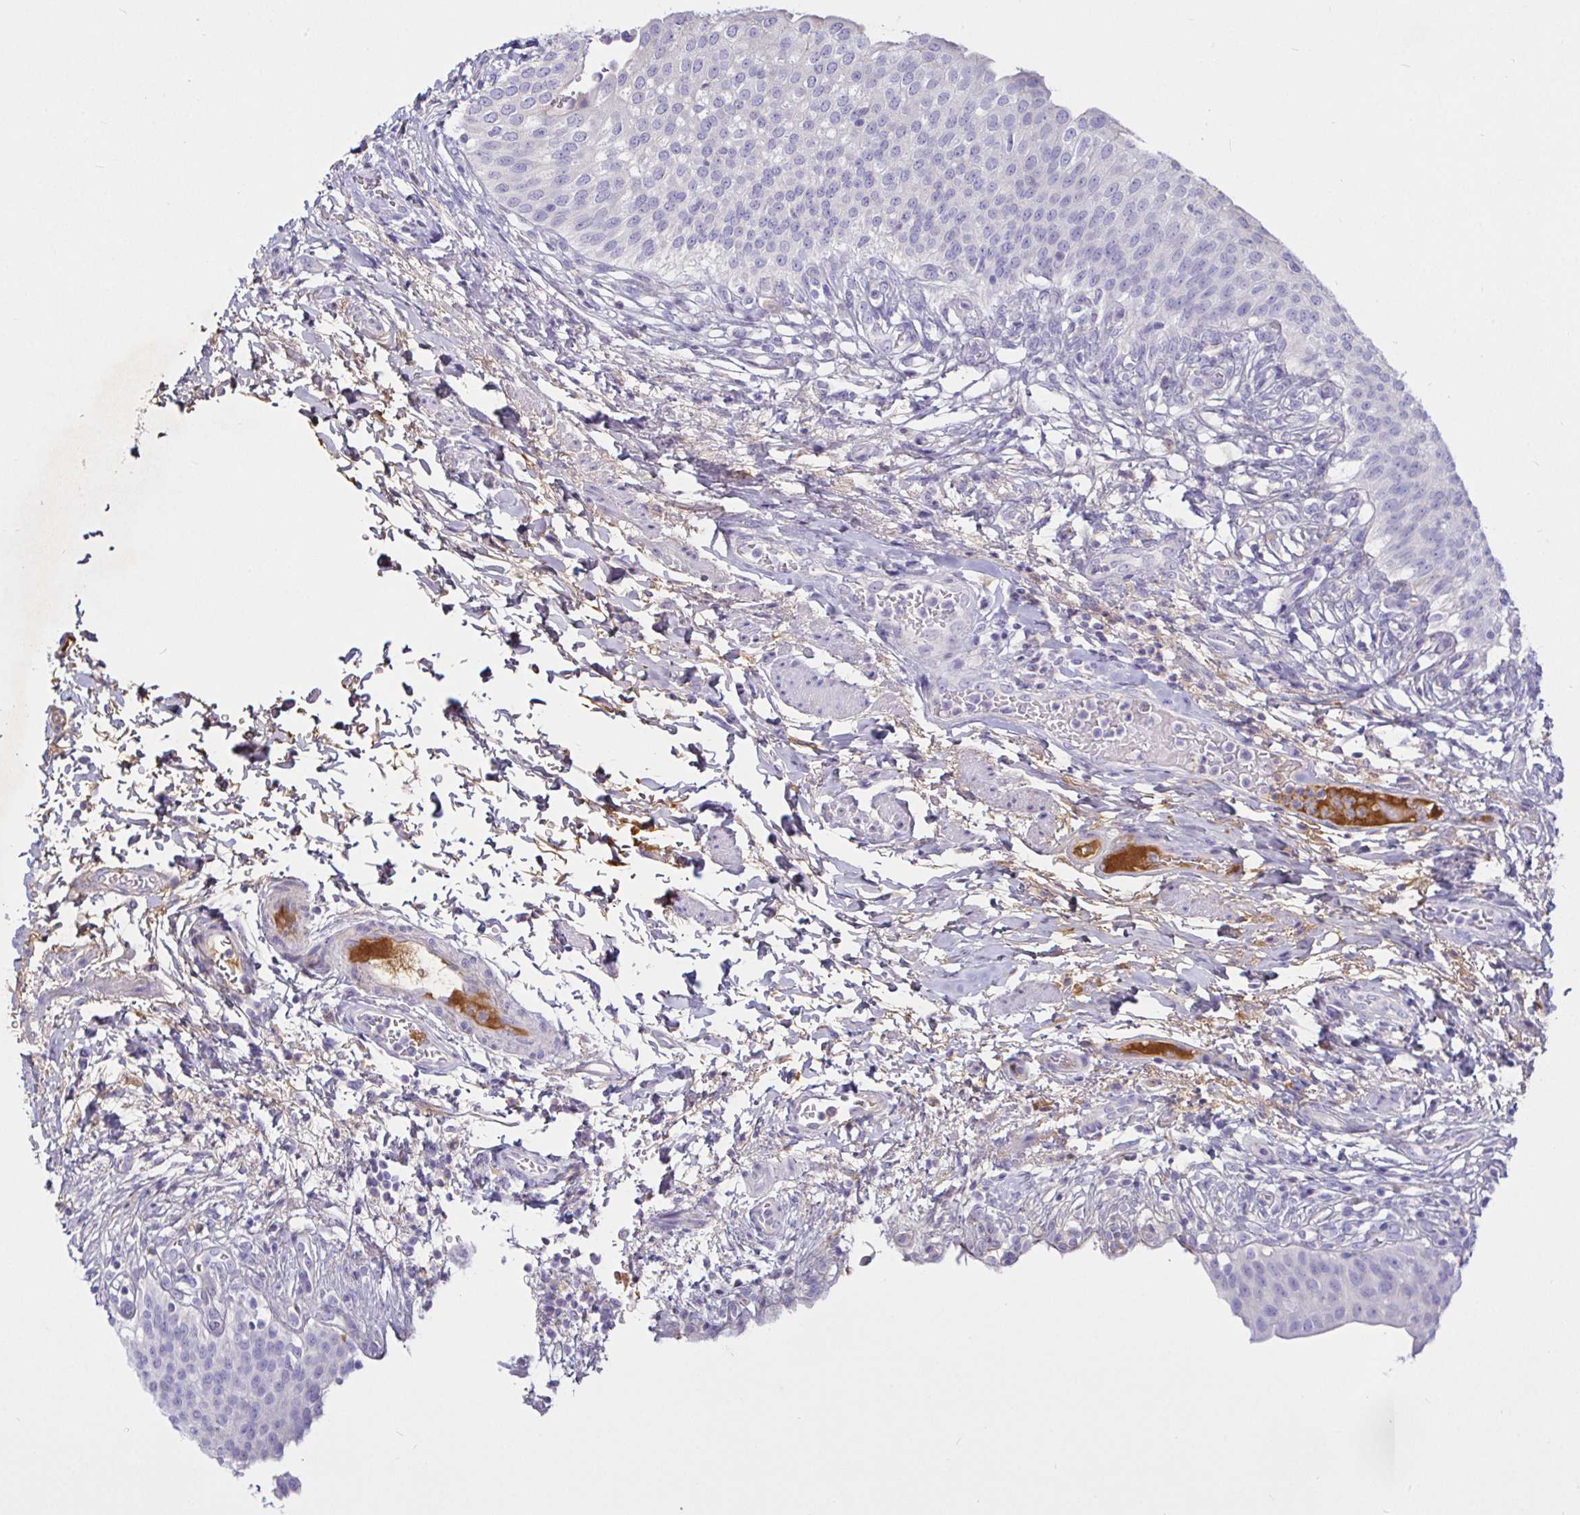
{"staining": {"intensity": "negative", "quantity": "none", "location": "none"}, "tissue": "urinary bladder", "cell_type": "Urothelial cells", "image_type": "normal", "snomed": [{"axis": "morphology", "description": "Normal tissue, NOS"}, {"axis": "topography", "description": "Urinary bladder"}, {"axis": "topography", "description": "Peripheral nerve tissue"}], "caption": "This is an immunohistochemistry (IHC) micrograph of unremarkable human urinary bladder. There is no positivity in urothelial cells.", "gene": "SAA2", "patient": {"sex": "female", "age": 60}}